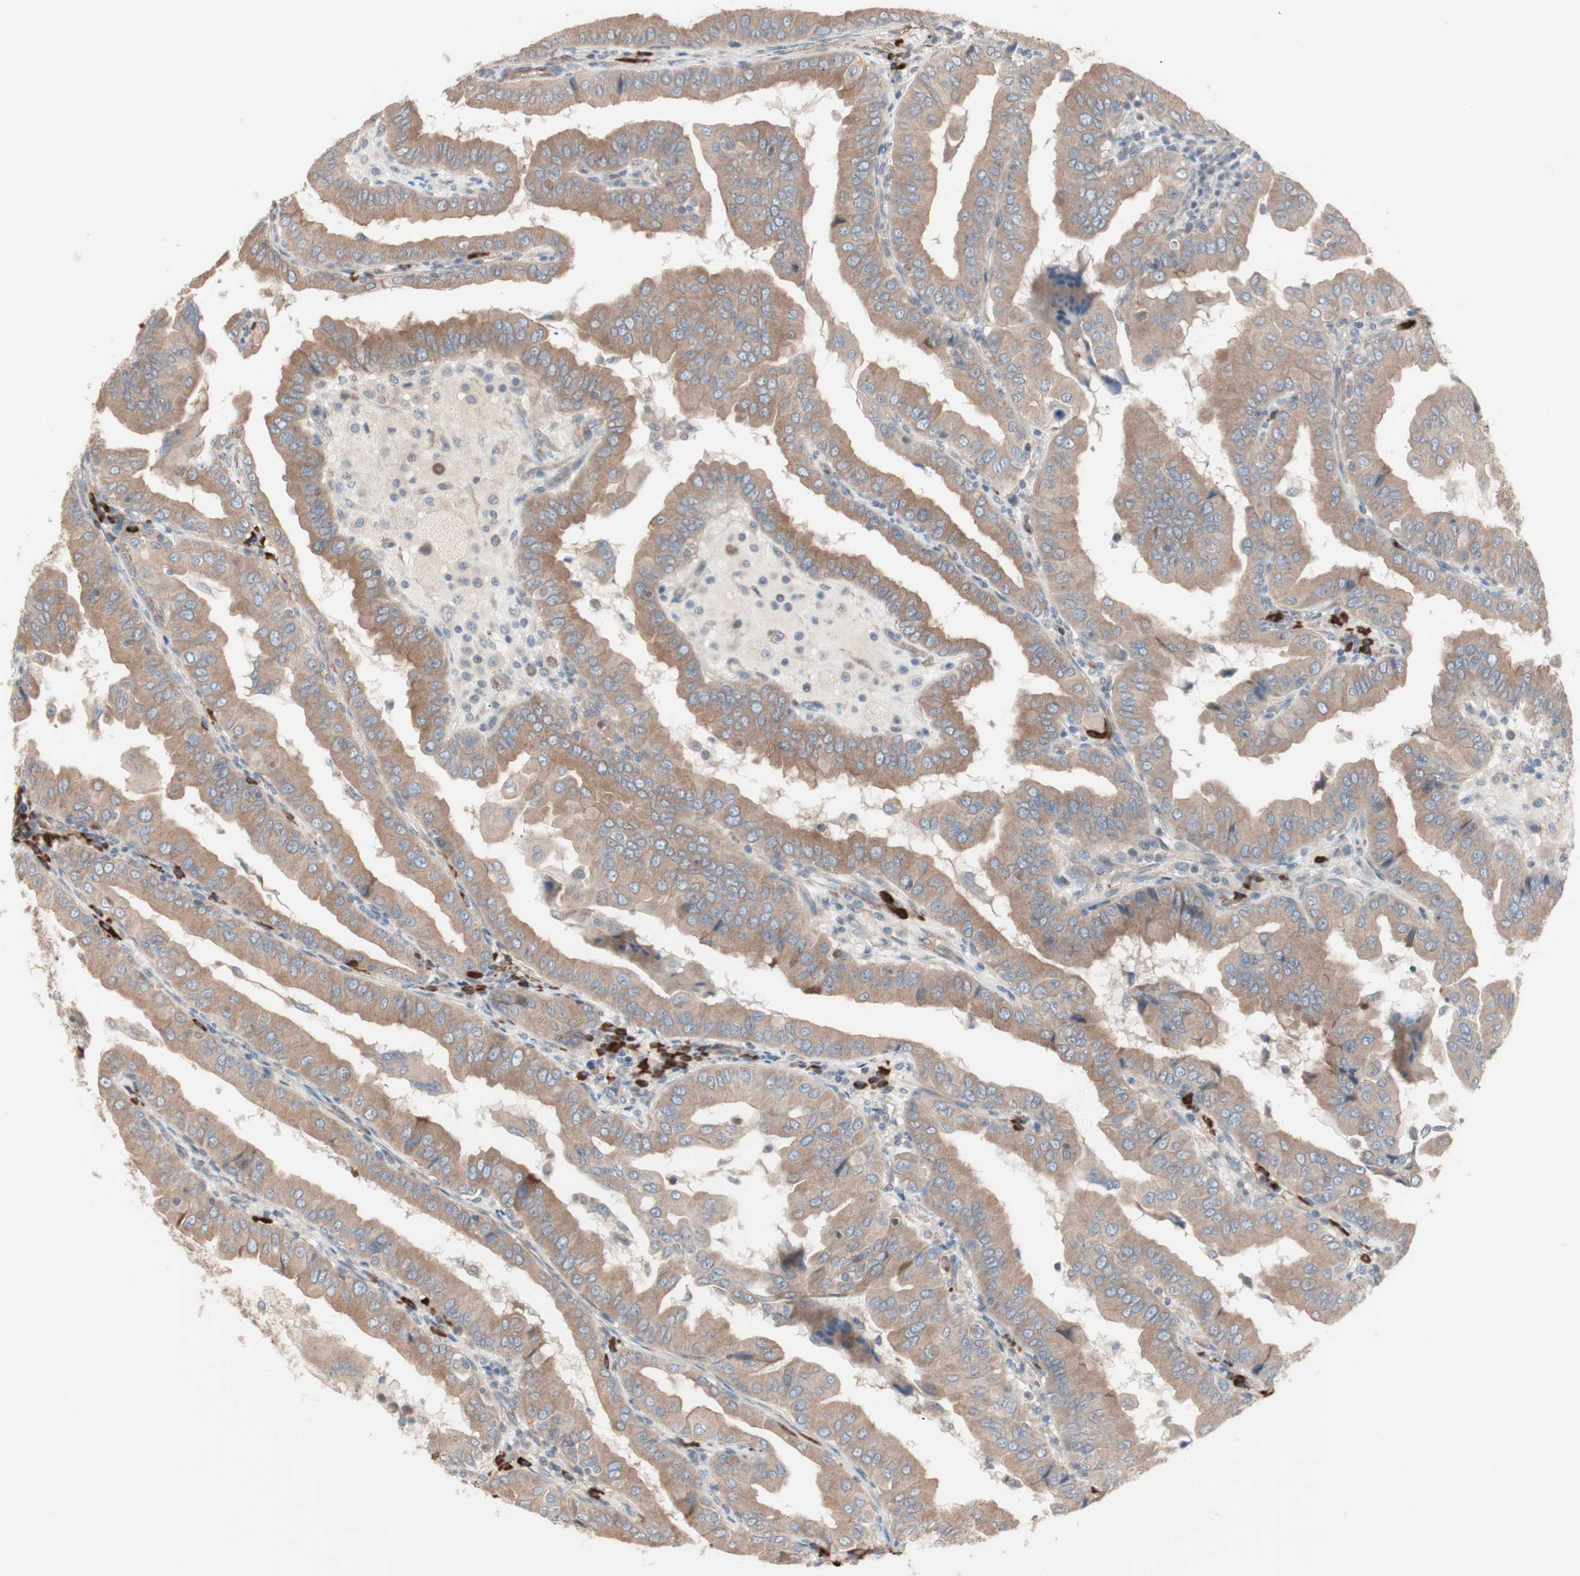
{"staining": {"intensity": "moderate", "quantity": ">75%", "location": "cytoplasmic/membranous"}, "tissue": "thyroid cancer", "cell_type": "Tumor cells", "image_type": "cancer", "snomed": [{"axis": "morphology", "description": "Papillary adenocarcinoma, NOS"}, {"axis": "topography", "description": "Thyroid gland"}], "caption": "Protein staining by immunohistochemistry (IHC) exhibits moderate cytoplasmic/membranous expression in approximately >75% of tumor cells in papillary adenocarcinoma (thyroid). (Brightfield microscopy of DAB IHC at high magnification).", "gene": "ALG5", "patient": {"sex": "male", "age": 33}}